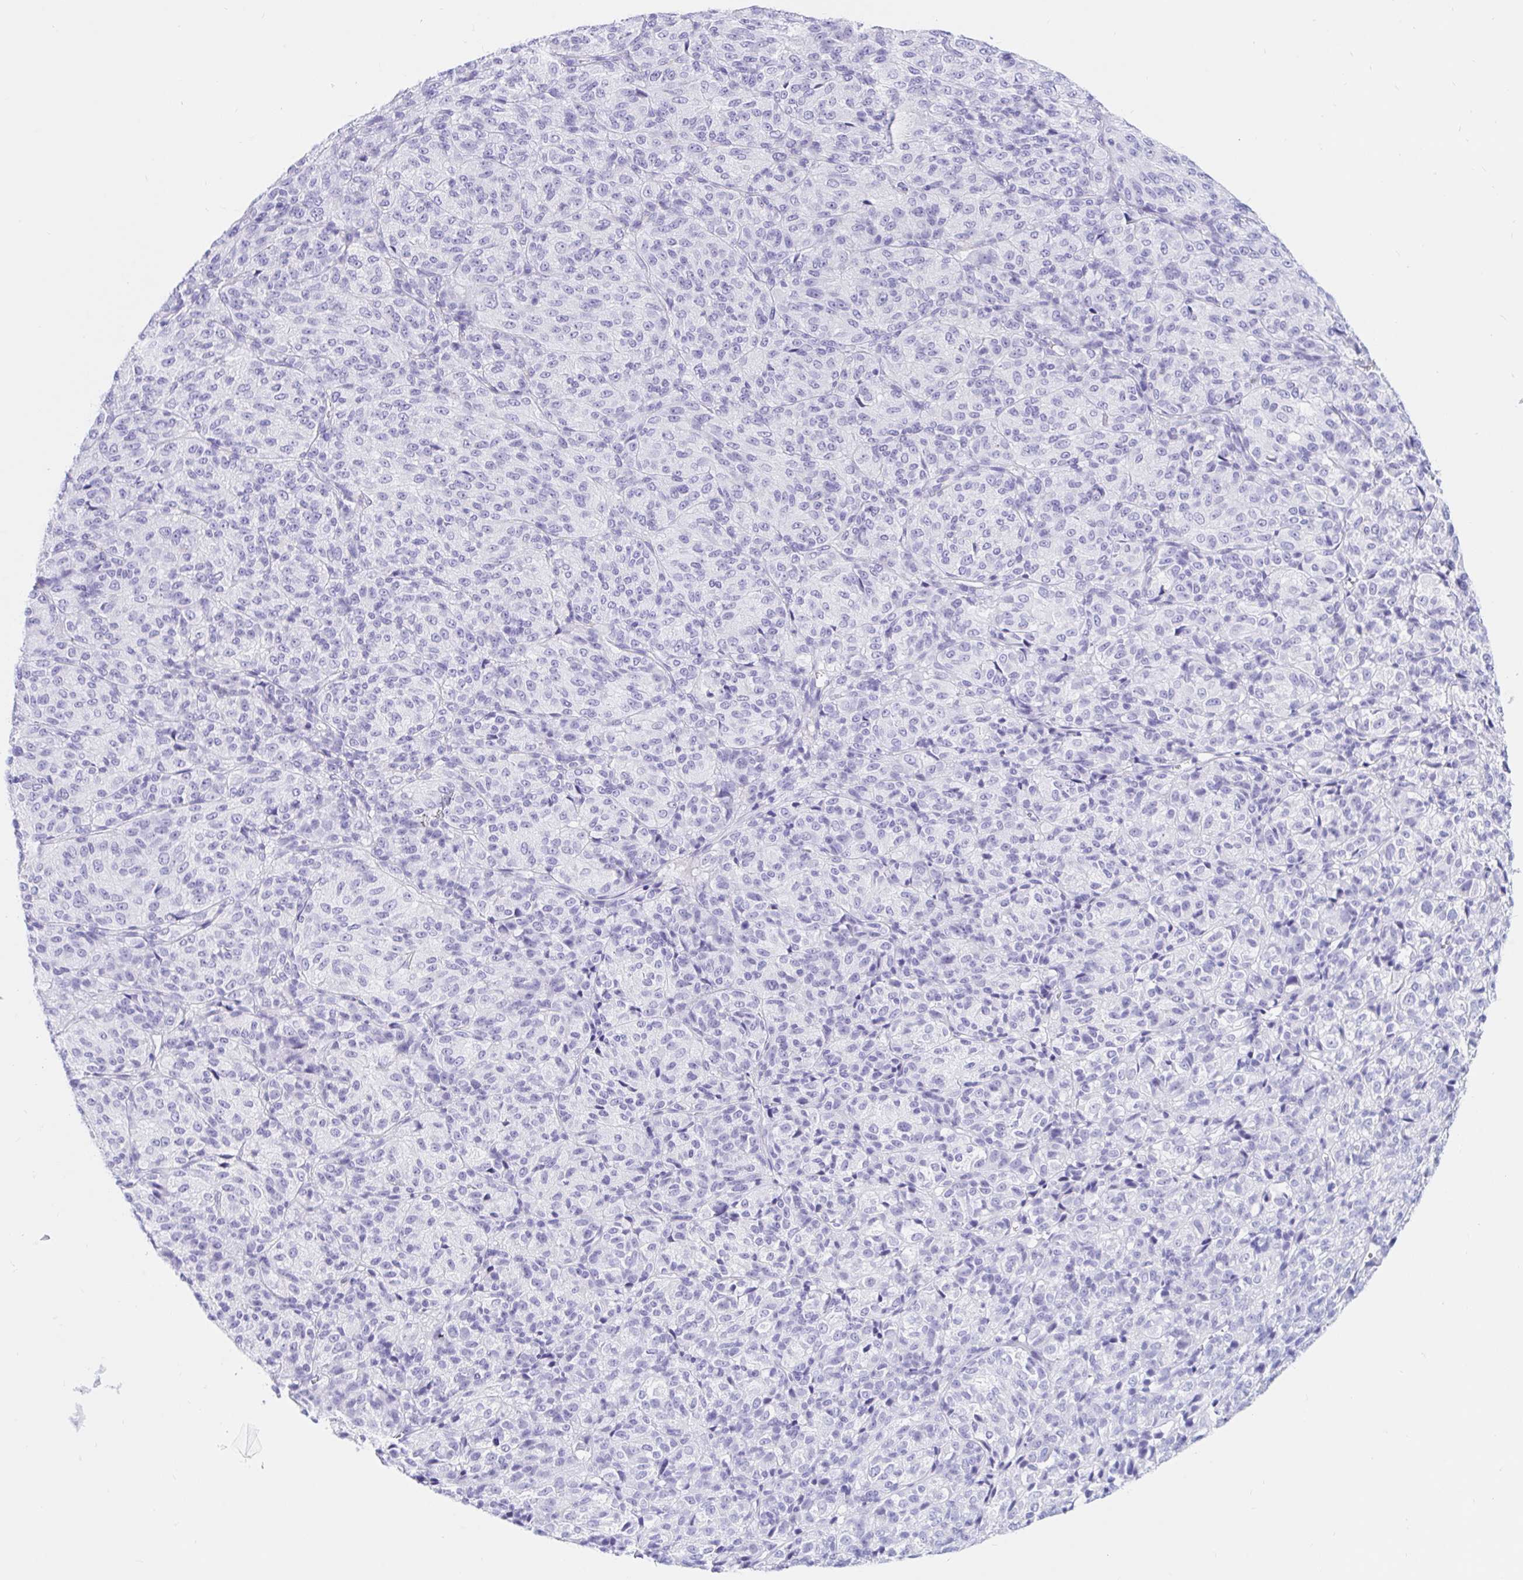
{"staining": {"intensity": "negative", "quantity": "none", "location": "none"}, "tissue": "melanoma", "cell_type": "Tumor cells", "image_type": "cancer", "snomed": [{"axis": "morphology", "description": "Malignant melanoma, Metastatic site"}, {"axis": "topography", "description": "Brain"}], "caption": "Immunohistochemistry (IHC) histopathology image of neoplastic tissue: melanoma stained with DAB (3,3'-diaminobenzidine) reveals no significant protein positivity in tumor cells.", "gene": "OR6T1", "patient": {"sex": "female", "age": 56}}